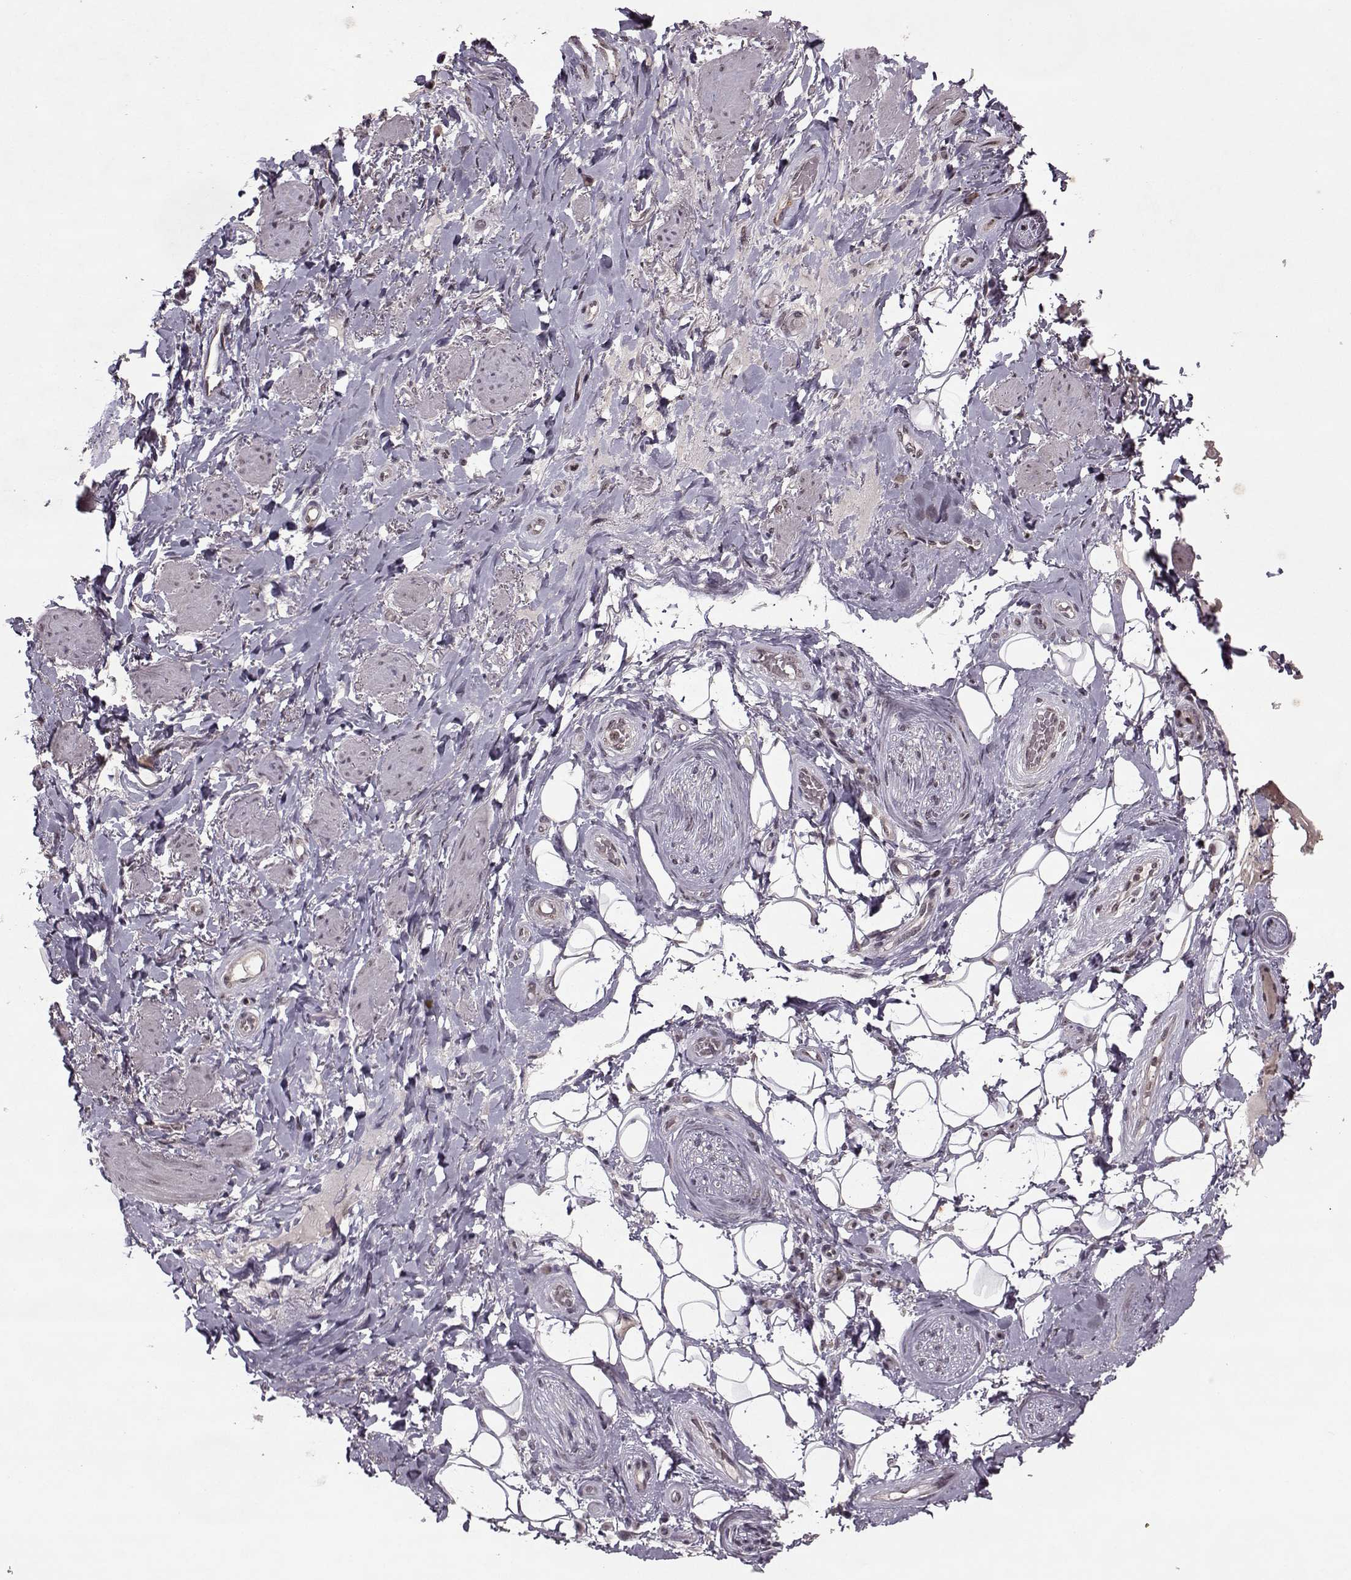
{"staining": {"intensity": "negative", "quantity": "none", "location": "none"}, "tissue": "adipose tissue", "cell_type": "Adipocytes", "image_type": "normal", "snomed": [{"axis": "morphology", "description": "Normal tissue, NOS"}, {"axis": "topography", "description": "Anal"}, {"axis": "topography", "description": "Peripheral nerve tissue"}], "caption": "High magnification brightfield microscopy of normal adipose tissue stained with DAB (3,3'-diaminobenzidine) (brown) and counterstained with hematoxylin (blue): adipocytes show no significant staining.", "gene": "PSMA7", "patient": {"sex": "male", "age": 53}}